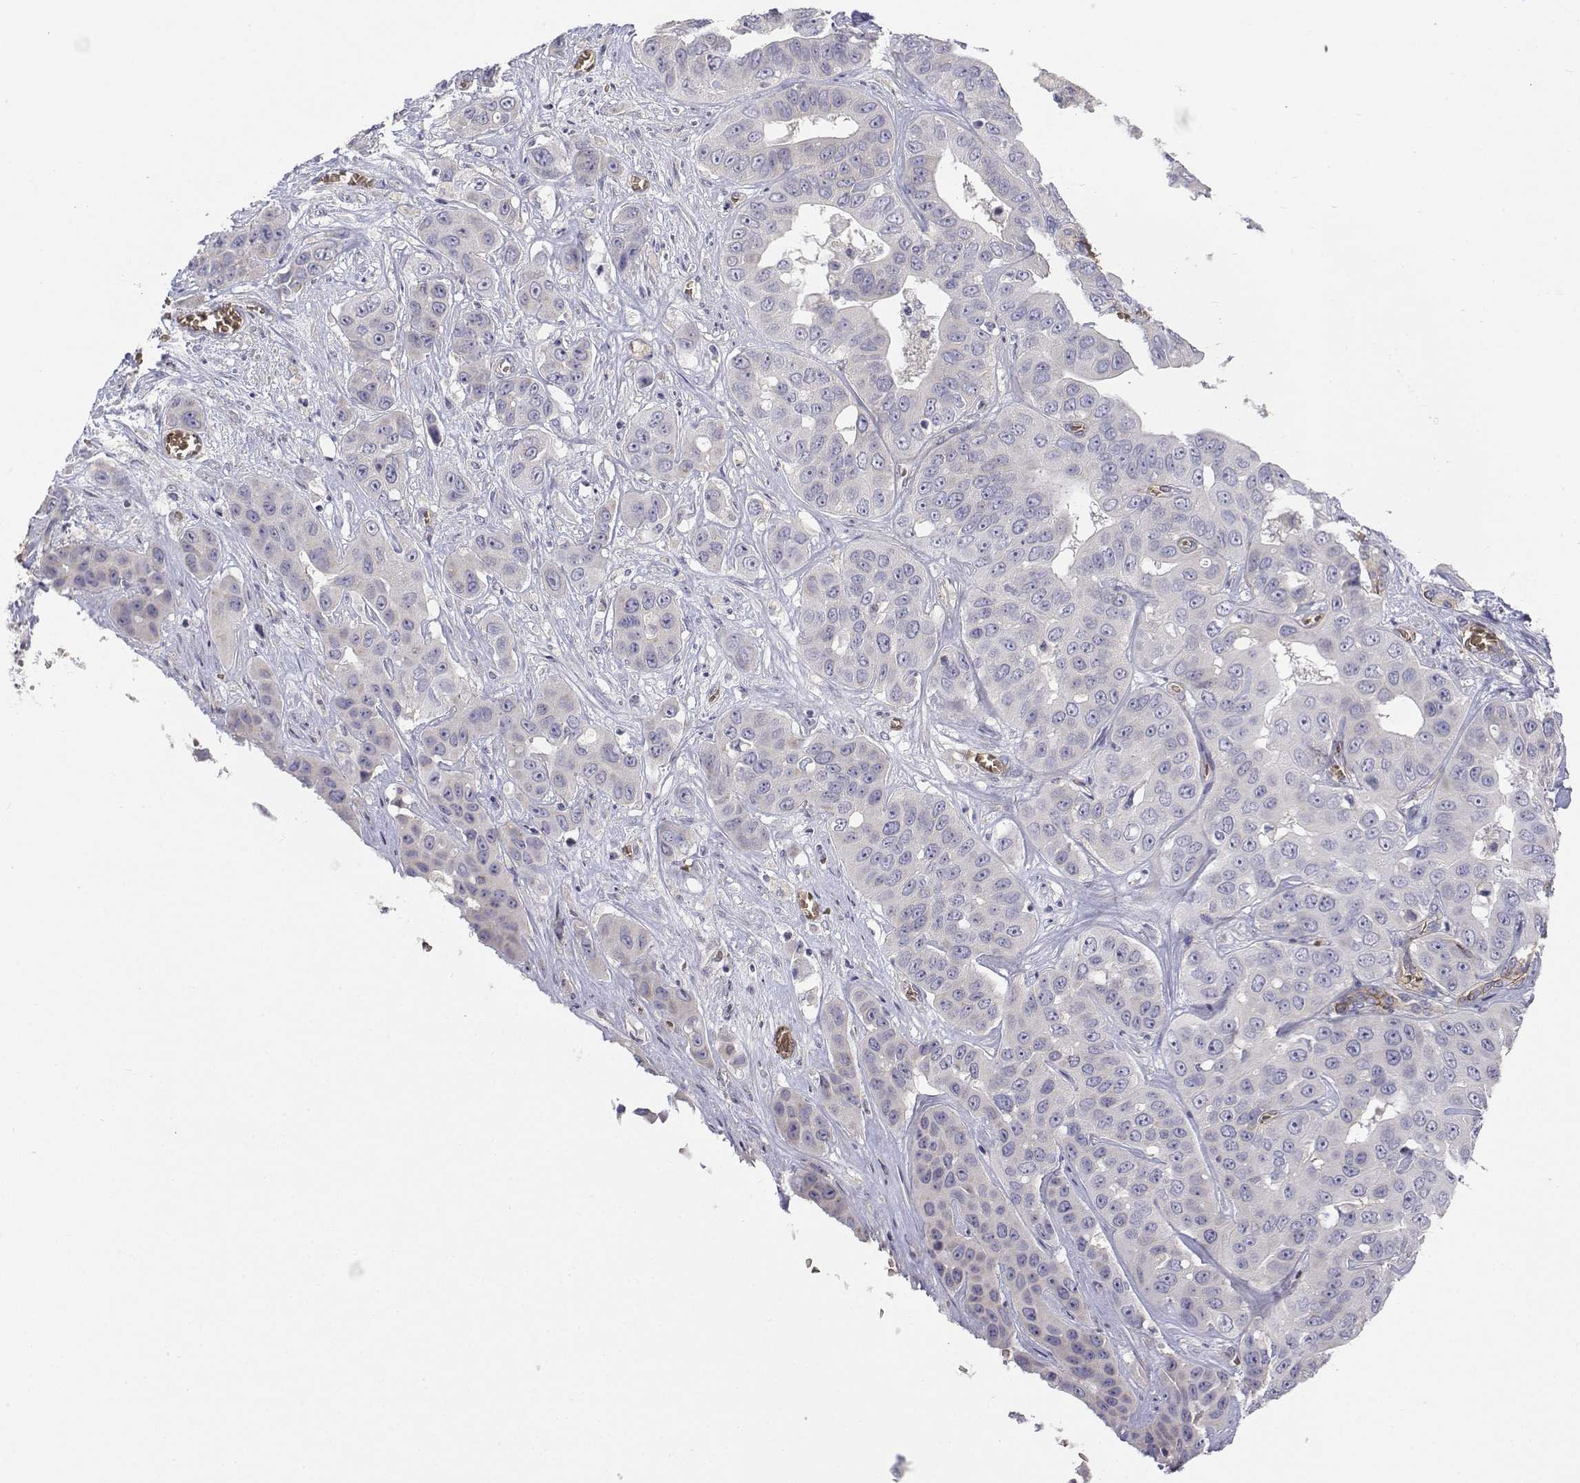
{"staining": {"intensity": "negative", "quantity": "none", "location": "none"}, "tissue": "liver cancer", "cell_type": "Tumor cells", "image_type": "cancer", "snomed": [{"axis": "morphology", "description": "Cholangiocarcinoma"}, {"axis": "topography", "description": "Liver"}], "caption": "Immunohistochemical staining of liver cancer (cholangiocarcinoma) demonstrates no significant positivity in tumor cells.", "gene": "CADM1", "patient": {"sex": "female", "age": 52}}